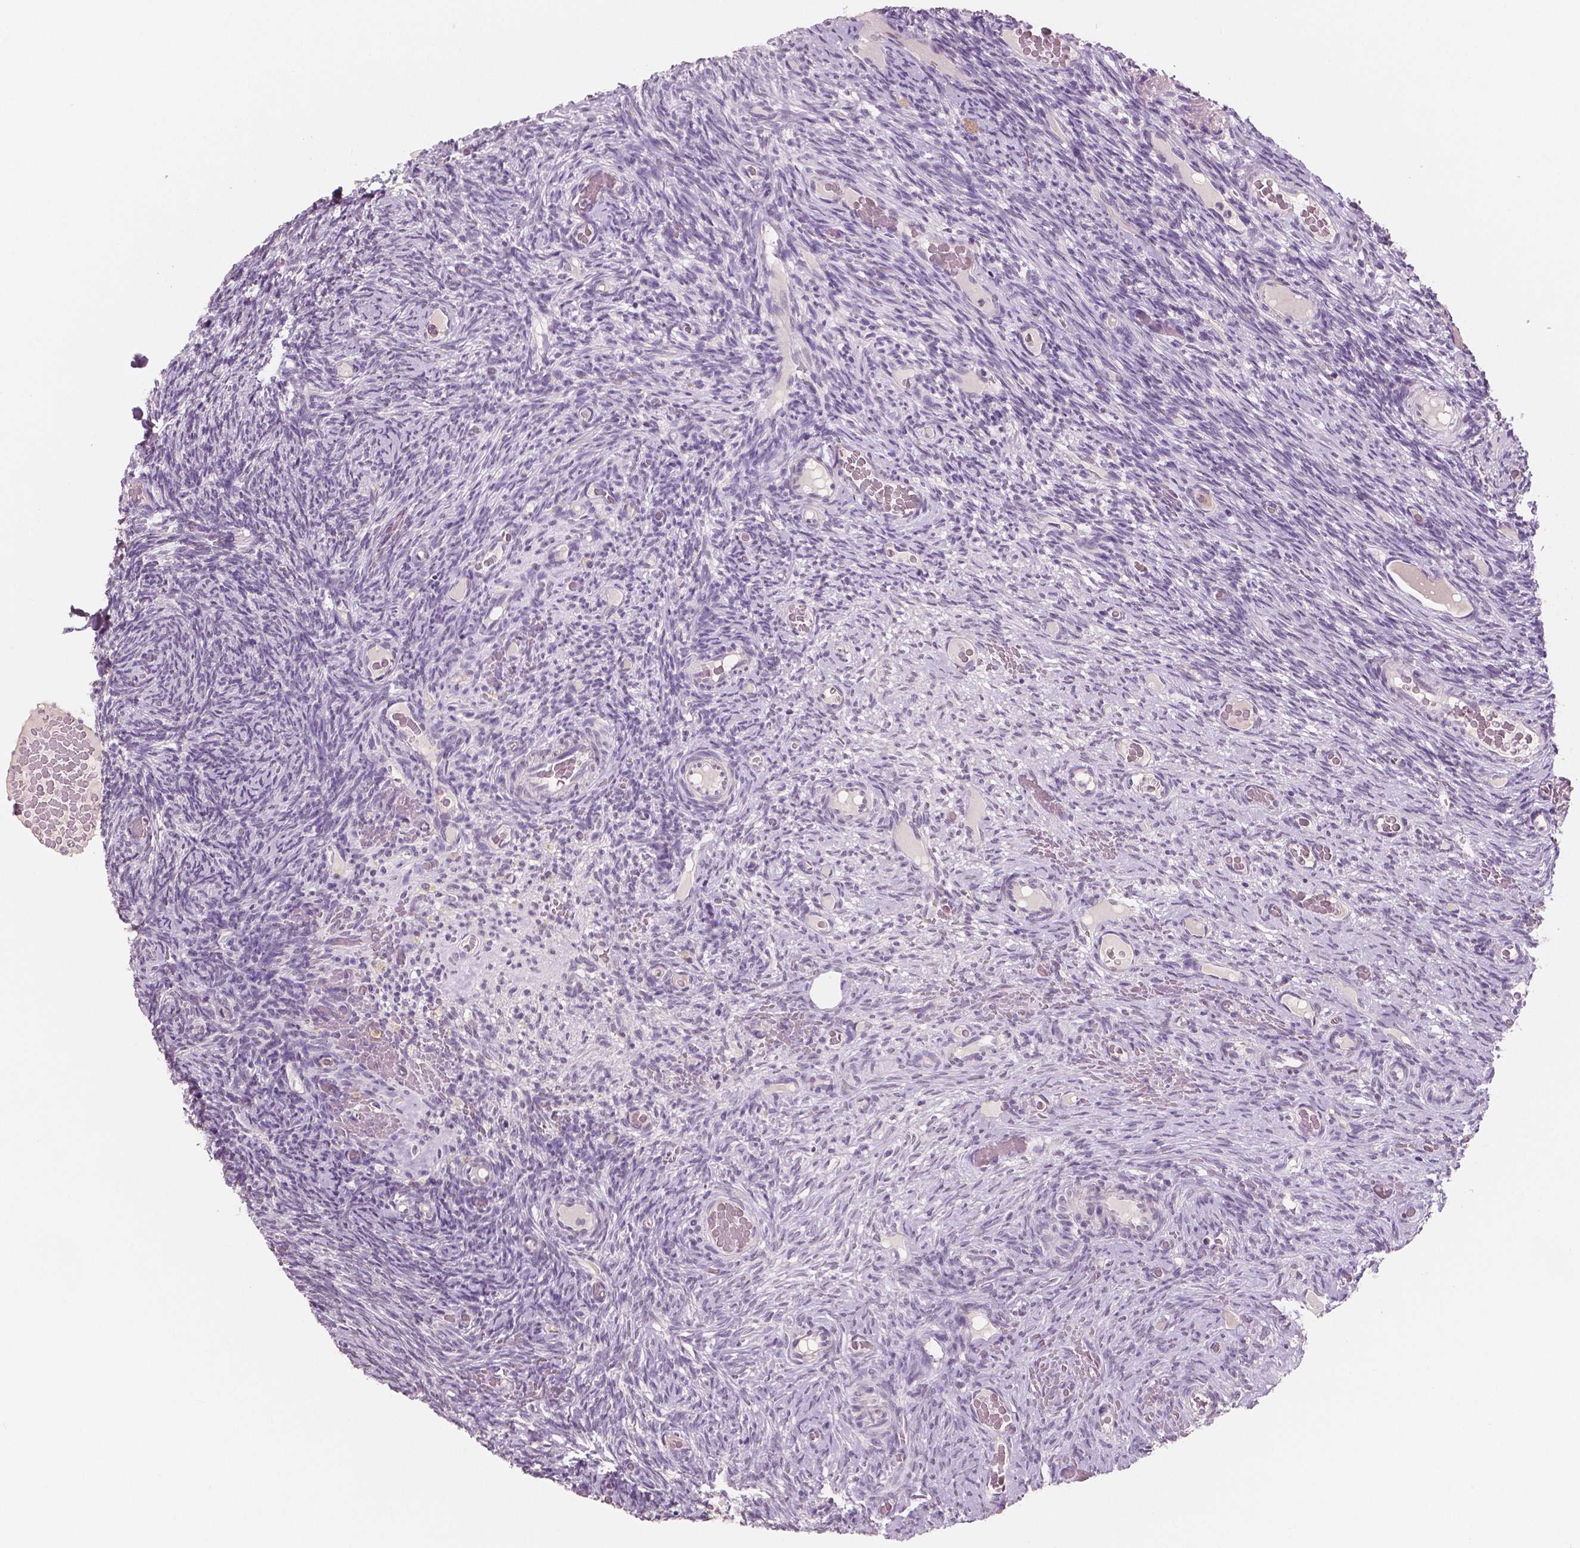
{"staining": {"intensity": "negative", "quantity": "none", "location": "none"}, "tissue": "ovary", "cell_type": "Ovarian stroma cells", "image_type": "normal", "snomed": [{"axis": "morphology", "description": "Normal tissue, NOS"}, {"axis": "topography", "description": "Ovary"}], "caption": "High power microscopy histopathology image of an immunohistochemistry (IHC) photomicrograph of benign ovary, revealing no significant expression in ovarian stroma cells. The staining is performed using DAB (3,3'-diaminobenzidine) brown chromogen with nuclei counter-stained in using hematoxylin.", "gene": "NECAB1", "patient": {"sex": "female", "age": 34}}